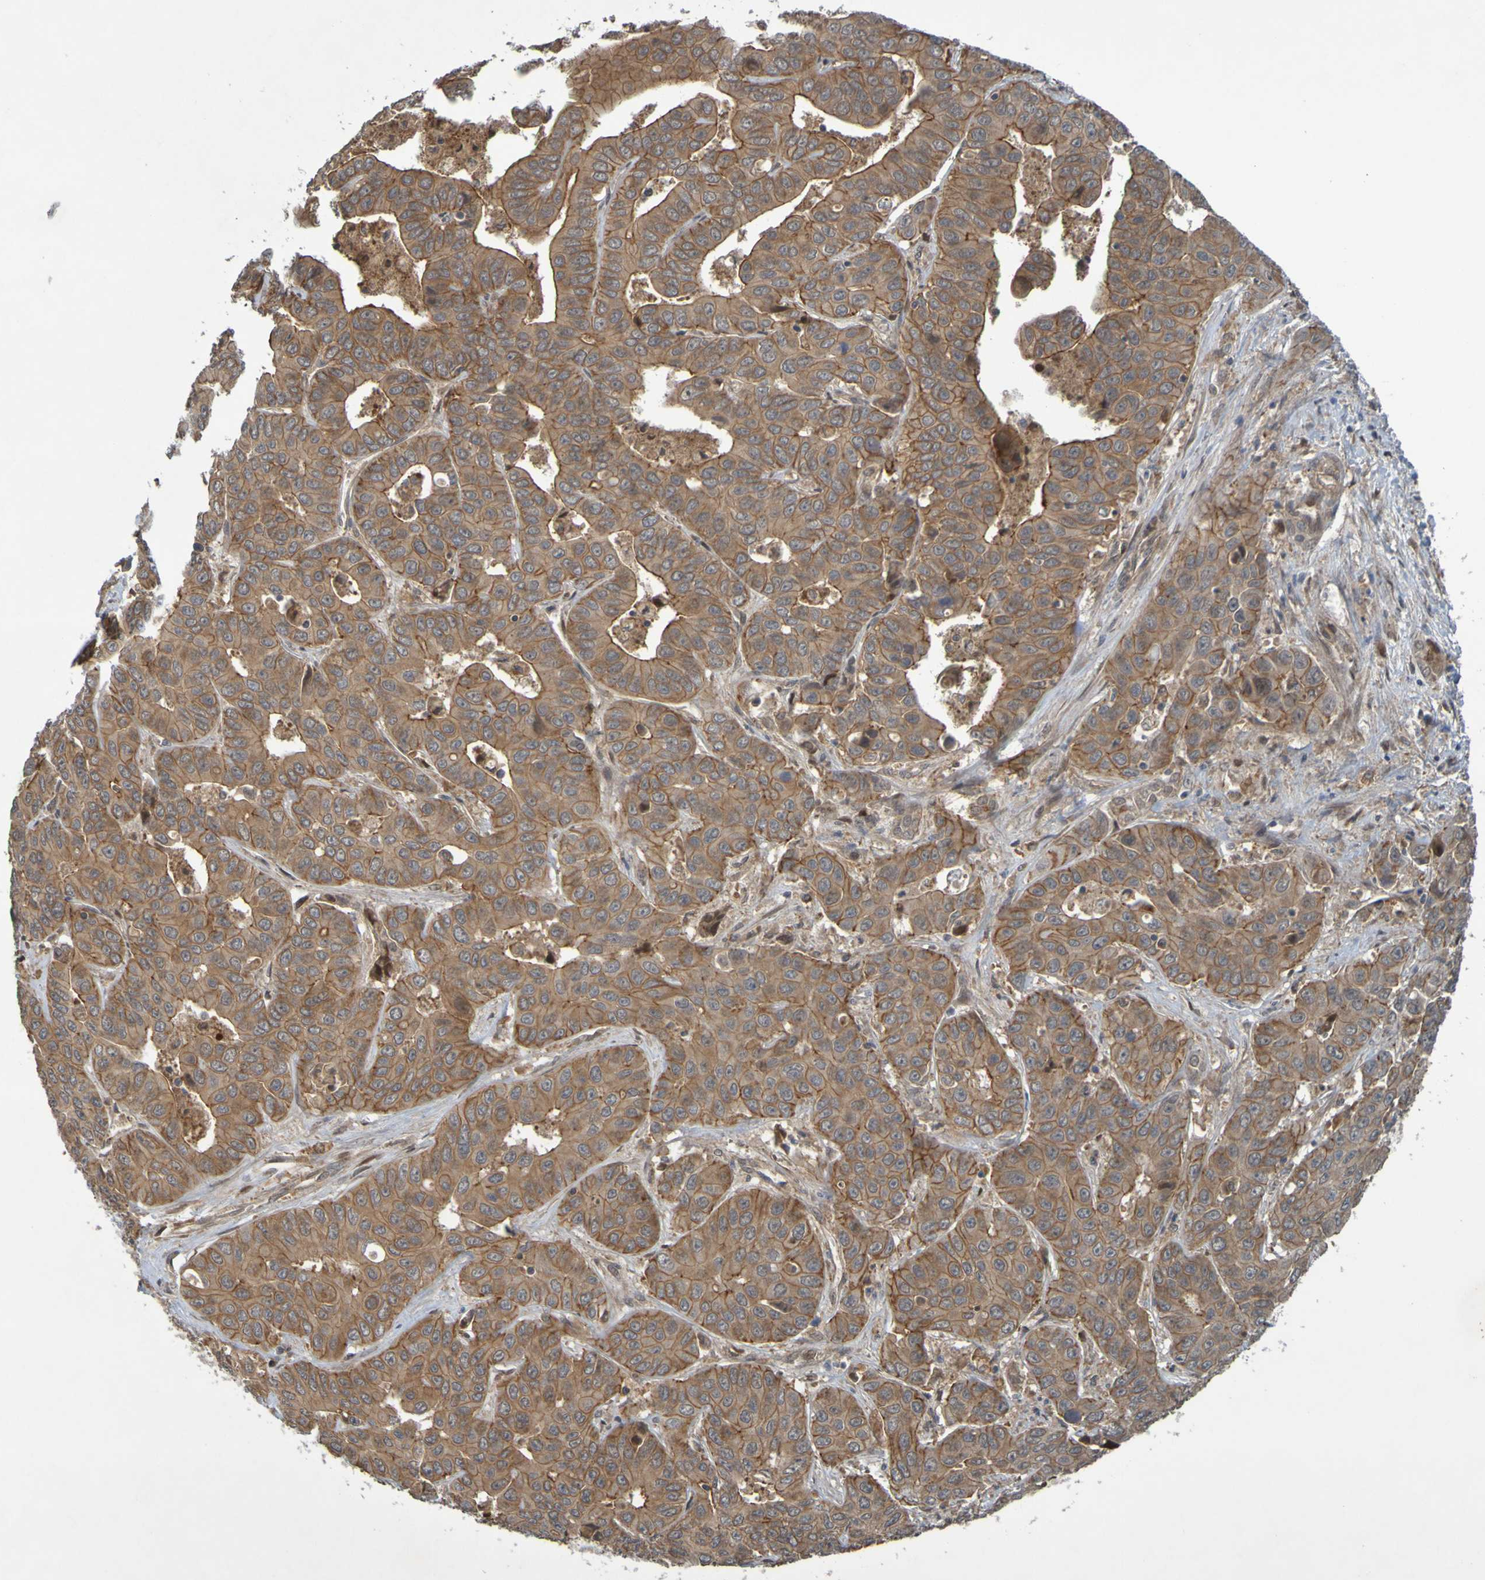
{"staining": {"intensity": "moderate", "quantity": ">75%", "location": "cytoplasmic/membranous"}, "tissue": "liver cancer", "cell_type": "Tumor cells", "image_type": "cancer", "snomed": [{"axis": "morphology", "description": "Cholangiocarcinoma"}, {"axis": "topography", "description": "Liver"}], "caption": "Immunohistochemical staining of liver cholangiocarcinoma displays moderate cytoplasmic/membranous protein expression in about >75% of tumor cells.", "gene": "ARHGEF11", "patient": {"sex": "female", "age": 52}}